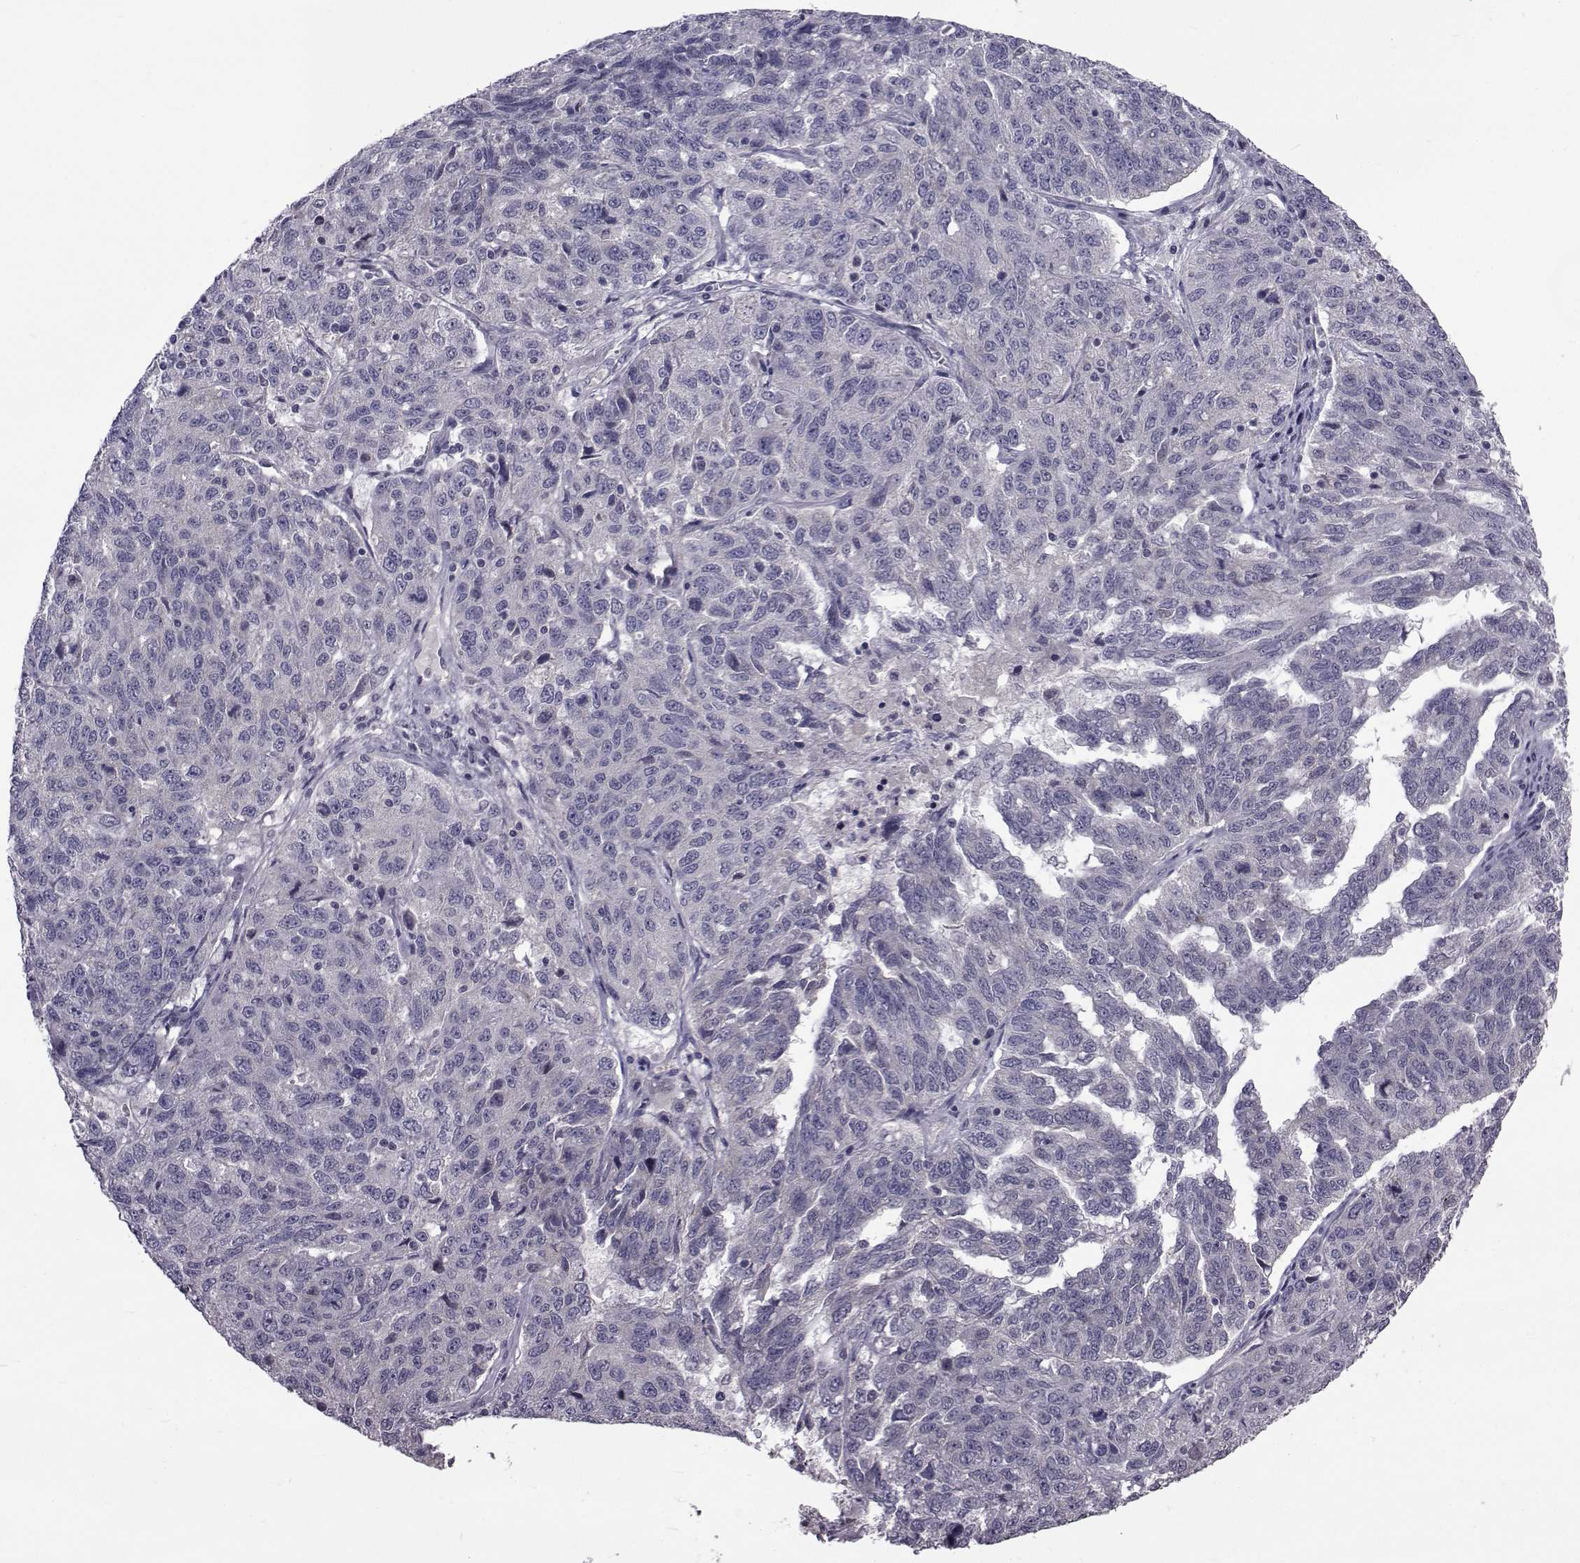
{"staining": {"intensity": "negative", "quantity": "none", "location": "none"}, "tissue": "ovarian cancer", "cell_type": "Tumor cells", "image_type": "cancer", "snomed": [{"axis": "morphology", "description": "Cystadenocarcinoma, serous, NOS"}, {"axis": "topography", "description": "Ovary"}], "caption": "Protein analysis of serous cystadenocarcinoma (ovarian) displays no significant positivity in tumor cells.", "gene": "CFAP74", "patient": {"sex": "female", "age": 71}}